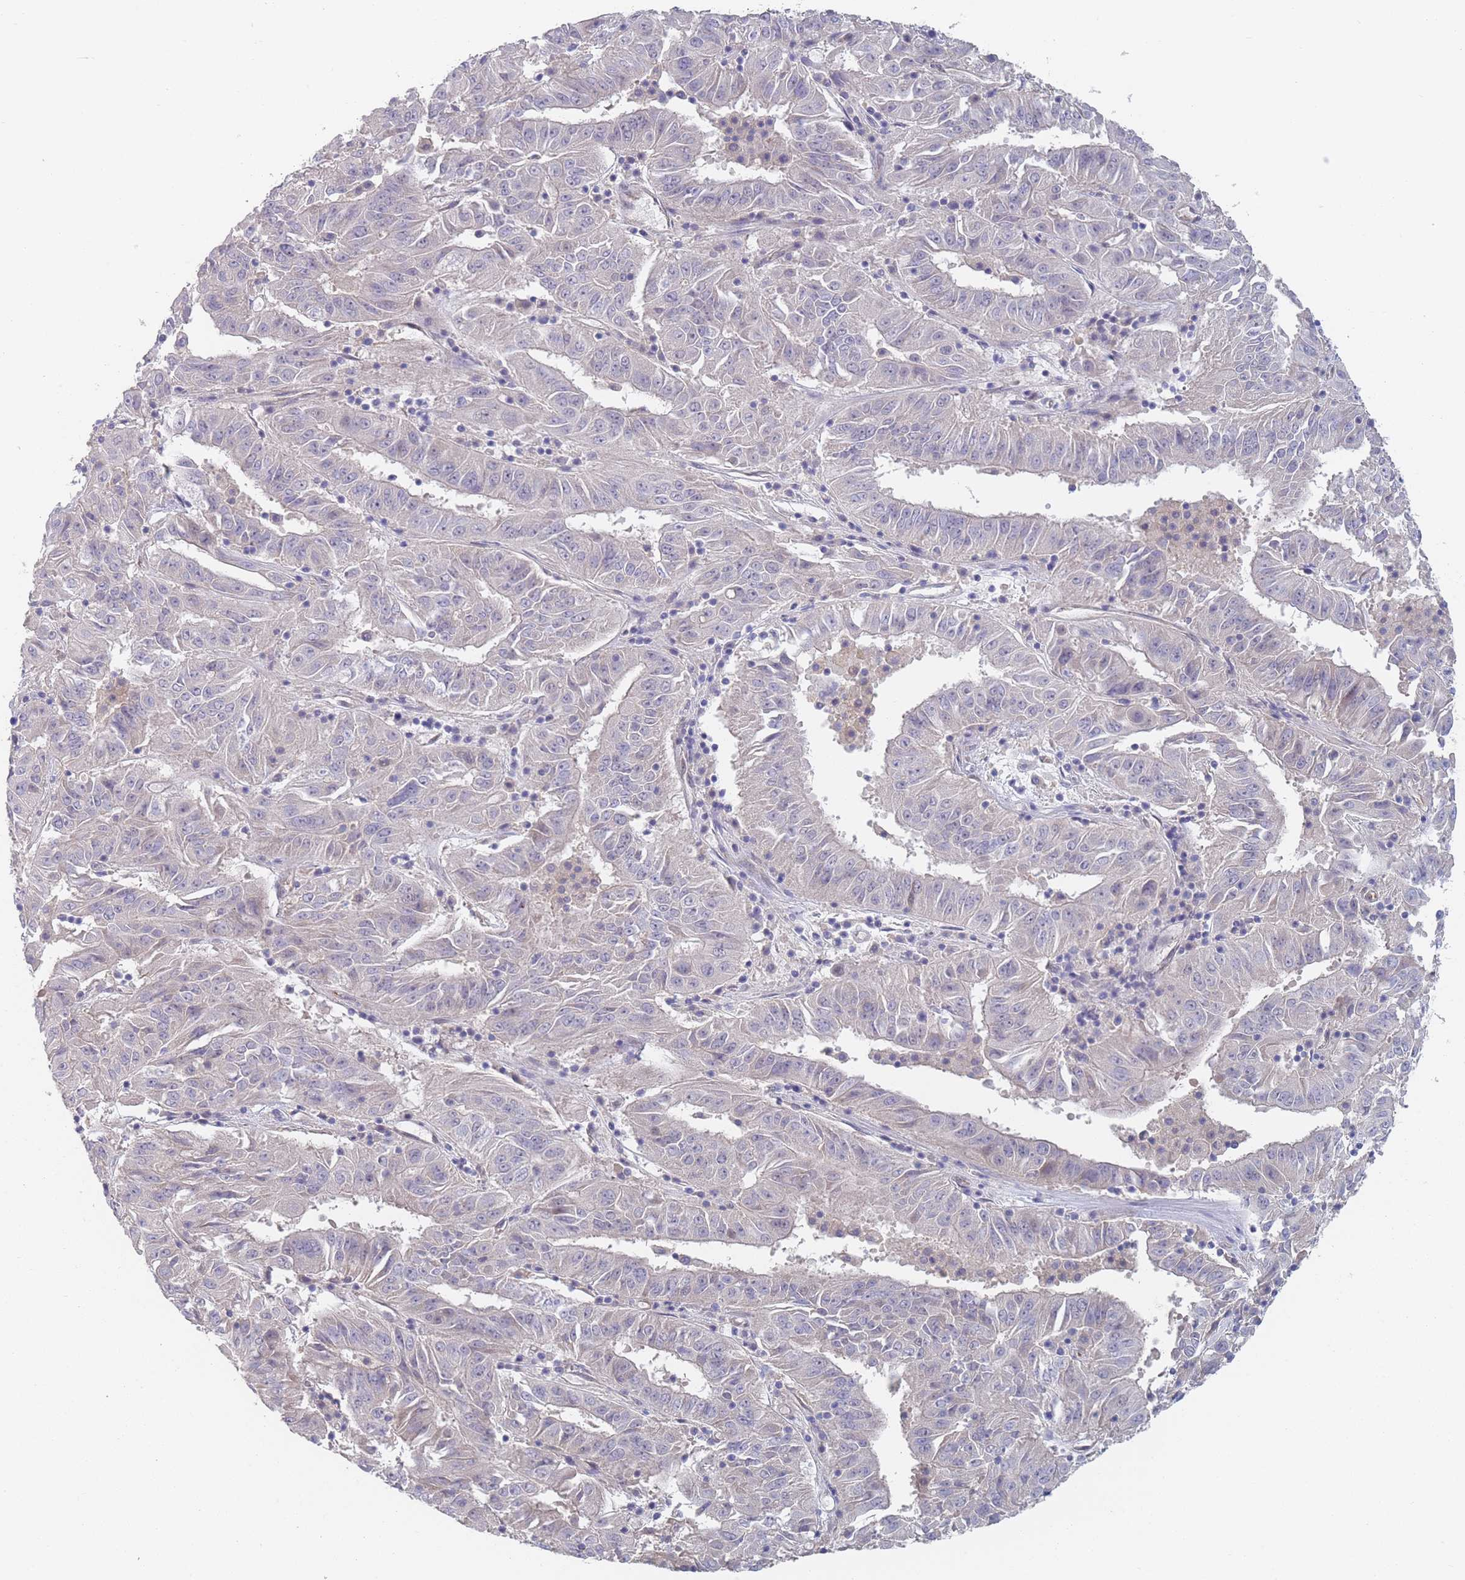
{"staining": {"intensity": "negative", "quantity": "none", "location": "none"}, "tissue": "pancreatic cancer", "cell_type": "Tumor cells", "image_type": "cancer", "snomed": [{"axis": "morphology", "description": "Adenocarcinoma, NOS"}, {"axis": "topography", "description": "Pancreas"}], "caption": "High power microscopy histopathology image of an immunohistochemistry (IHC) image of pancreatic adenocarcinoma, revealing no significant staining in tumor cells.", "gene": "ANKRD10", "patient": {"sex": "male", "age": 63}}